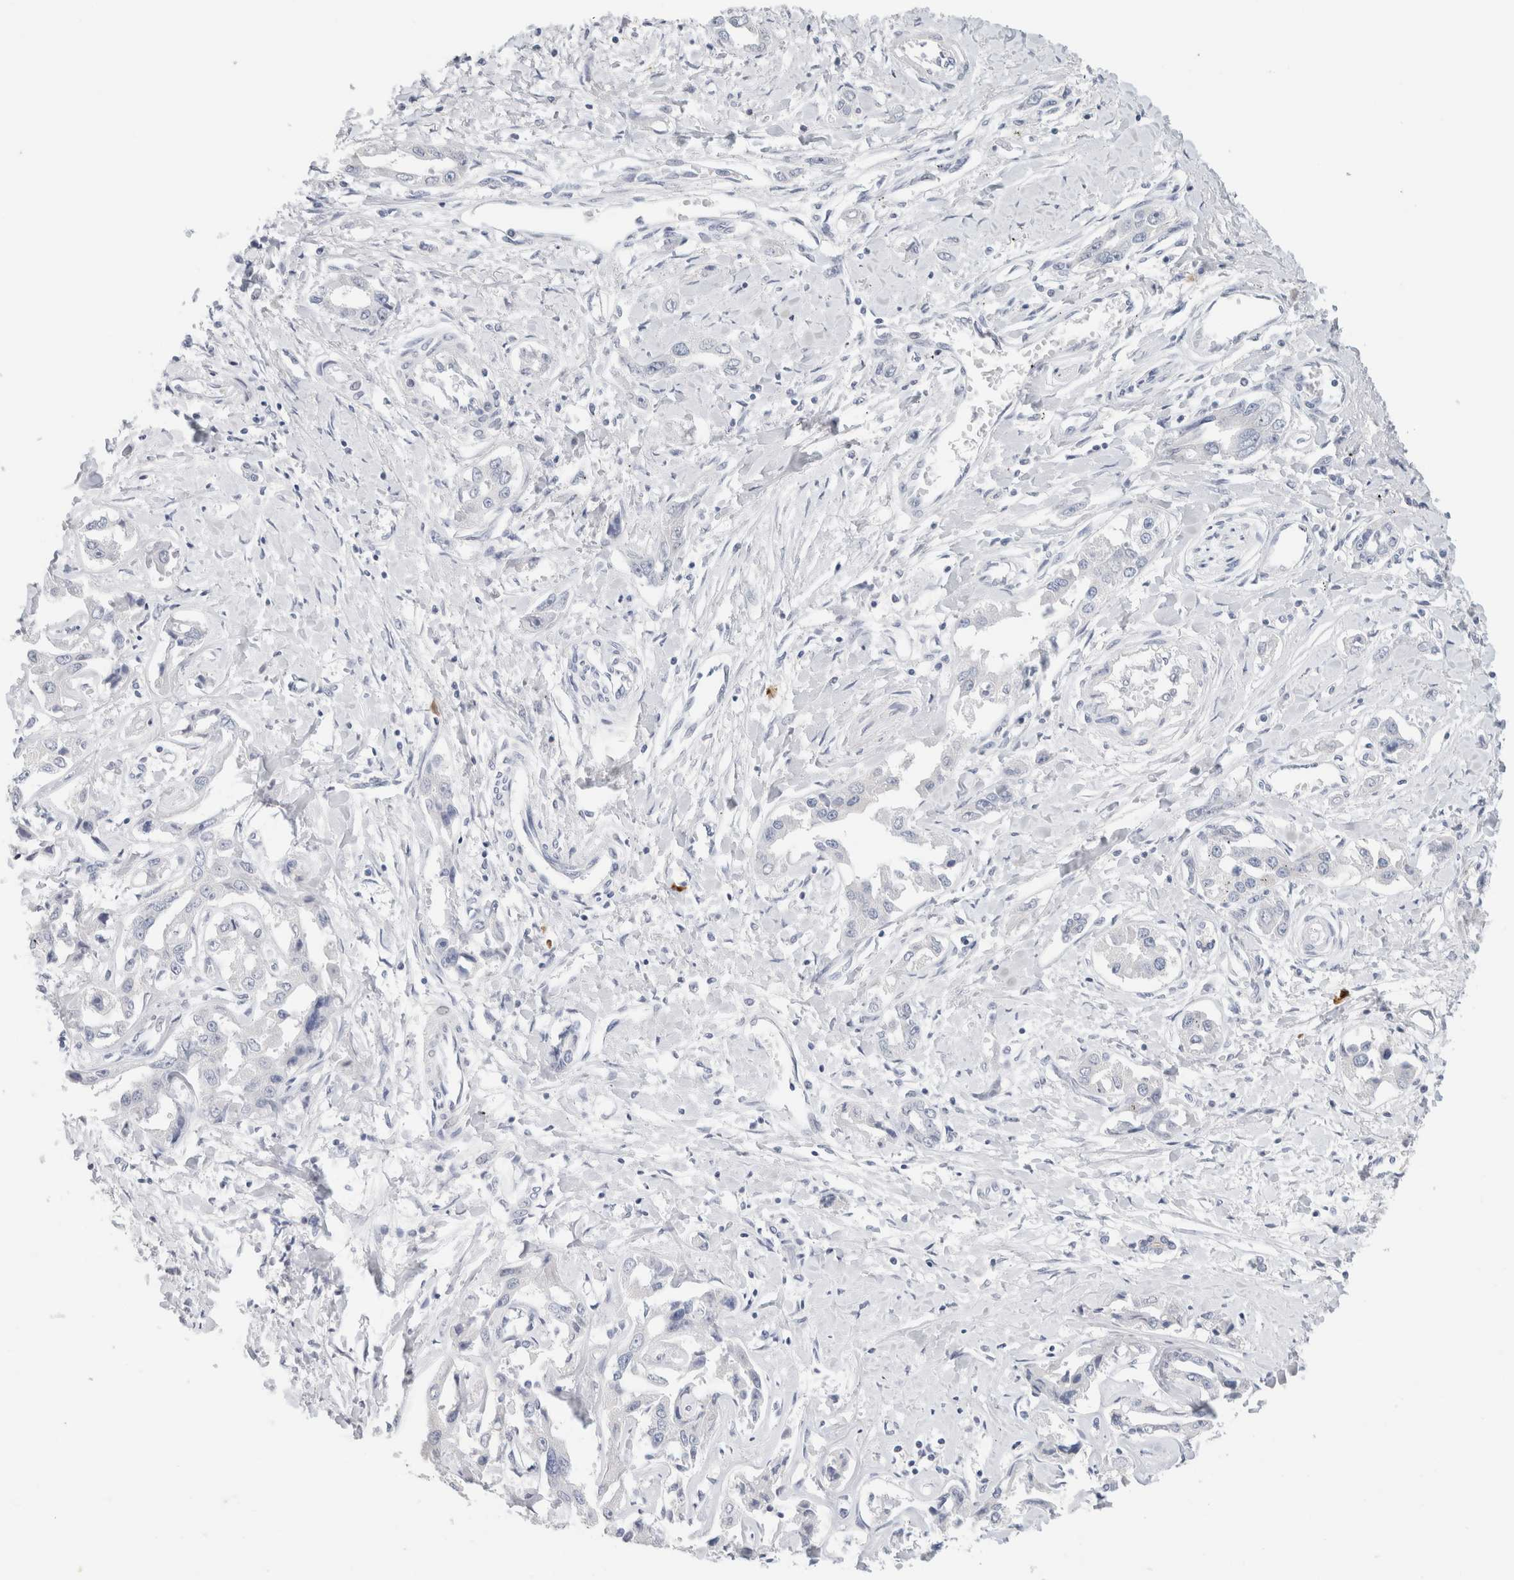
{"staining": {"intensity": "negative", "quantity": "none", "location": "none"}, "tissue": "liver cancer", "cell_type": "Tumor cells", "image_type": "cancer", "snomed": [{"axis": "morphology", "description": "Cholangiocarcinoma"}, {"axis": "topography", "description": "Liver"}], "caption": "The histopathology image reveals no staining of tumor cells in liver cholangiocarcinoma.", "gene": "IL6", "patient": {"sex": "male", "age": 59}}